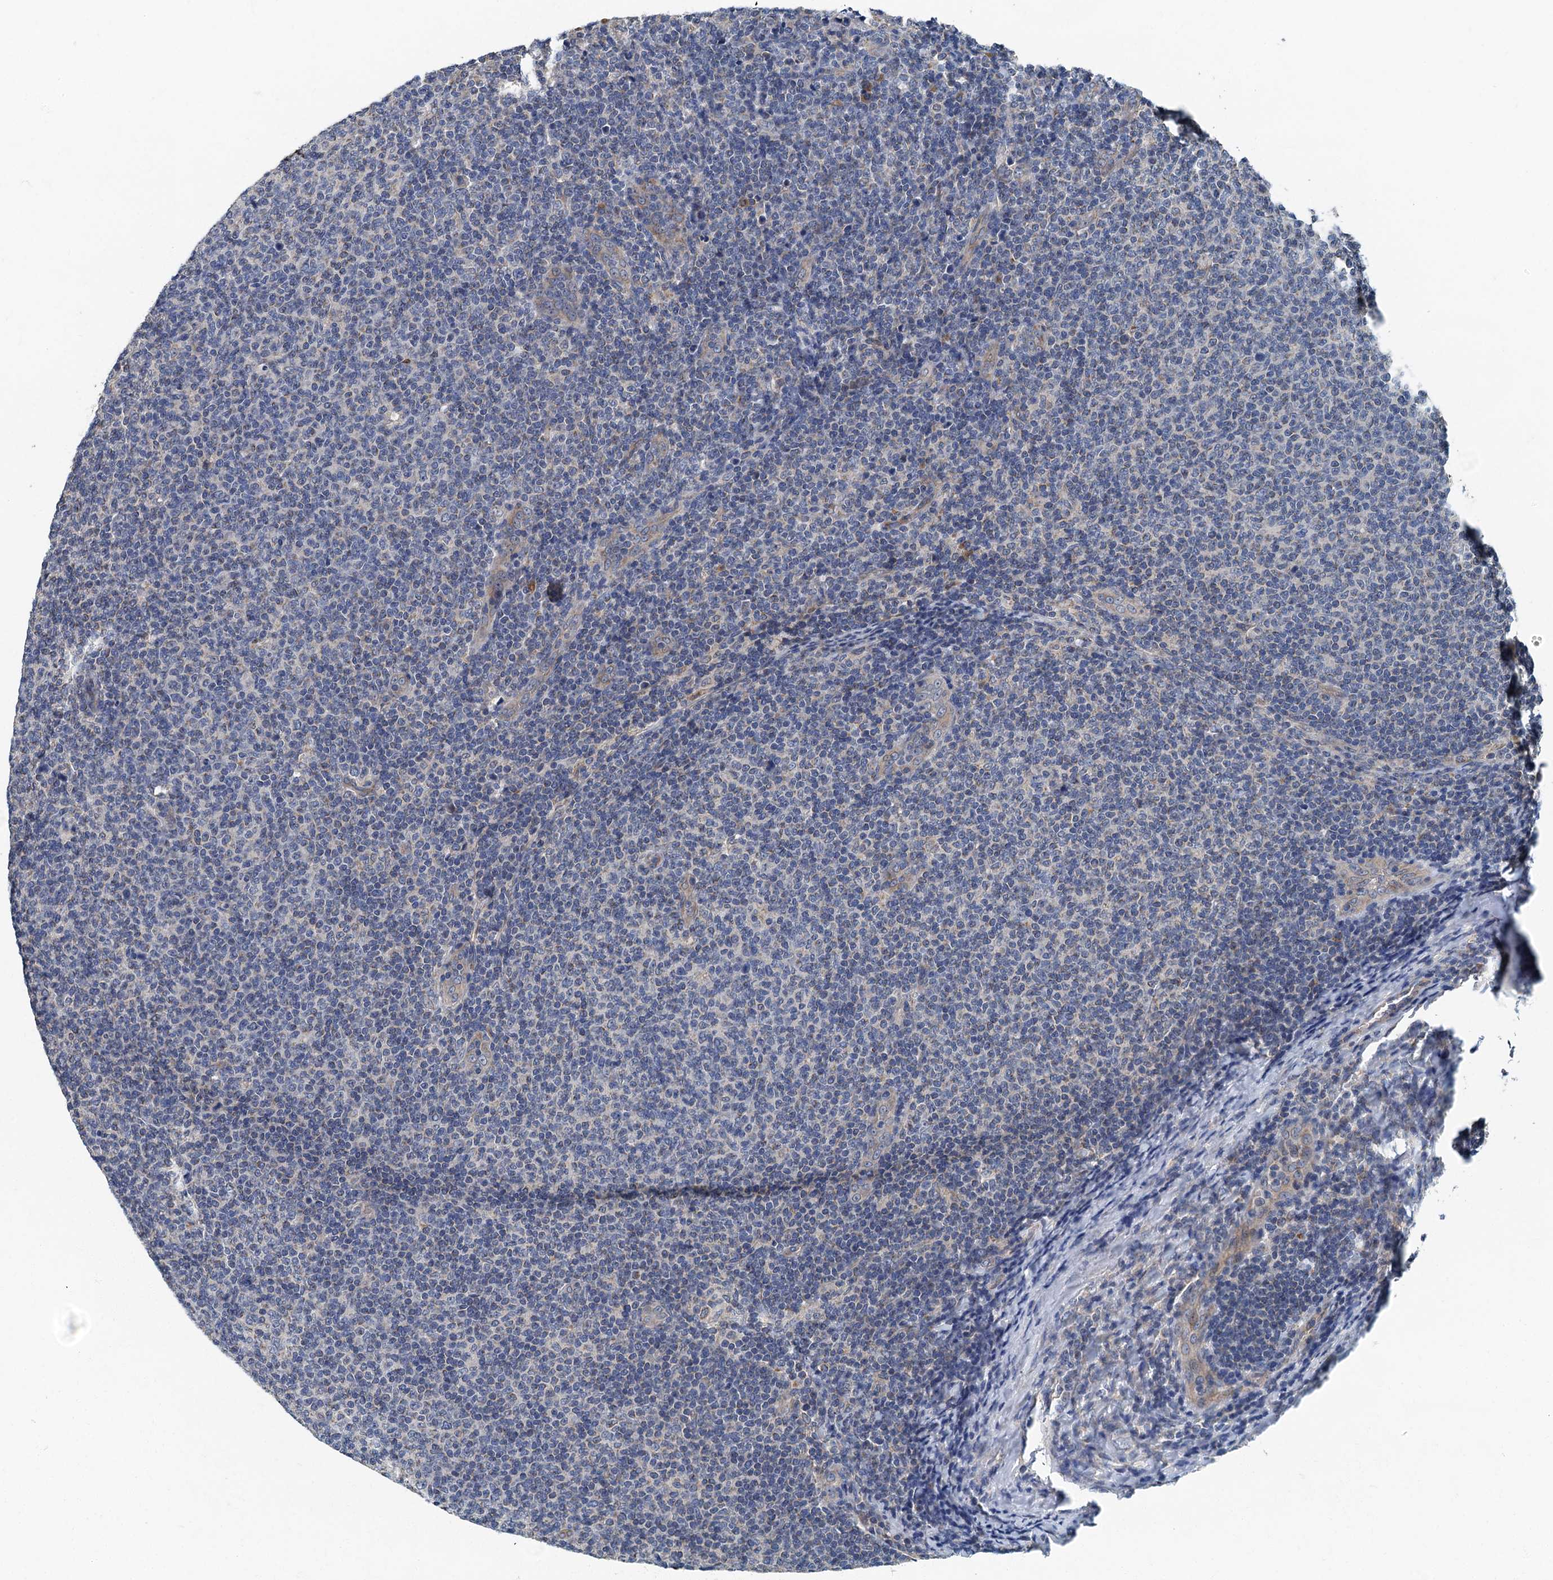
{"staining": {"intensity": "negative", "quantity": "none", "location": "none"}, "tissue": "lymphoma", "cell_type": "Tumor cells", "image_type": "cancer", "snomed": [{"axis": "morphology", "description": "Malignant lymphoma, non-Hodgkin's type, Low grade"}, {"axis": "topography", "description": "Lymph node"}], "caption": "Immunohistochemical staining of lymphoma reveals no significant staining in tumor cells.", "gene": "DDX49", "patient": {"sex": "male", "age": 66}}